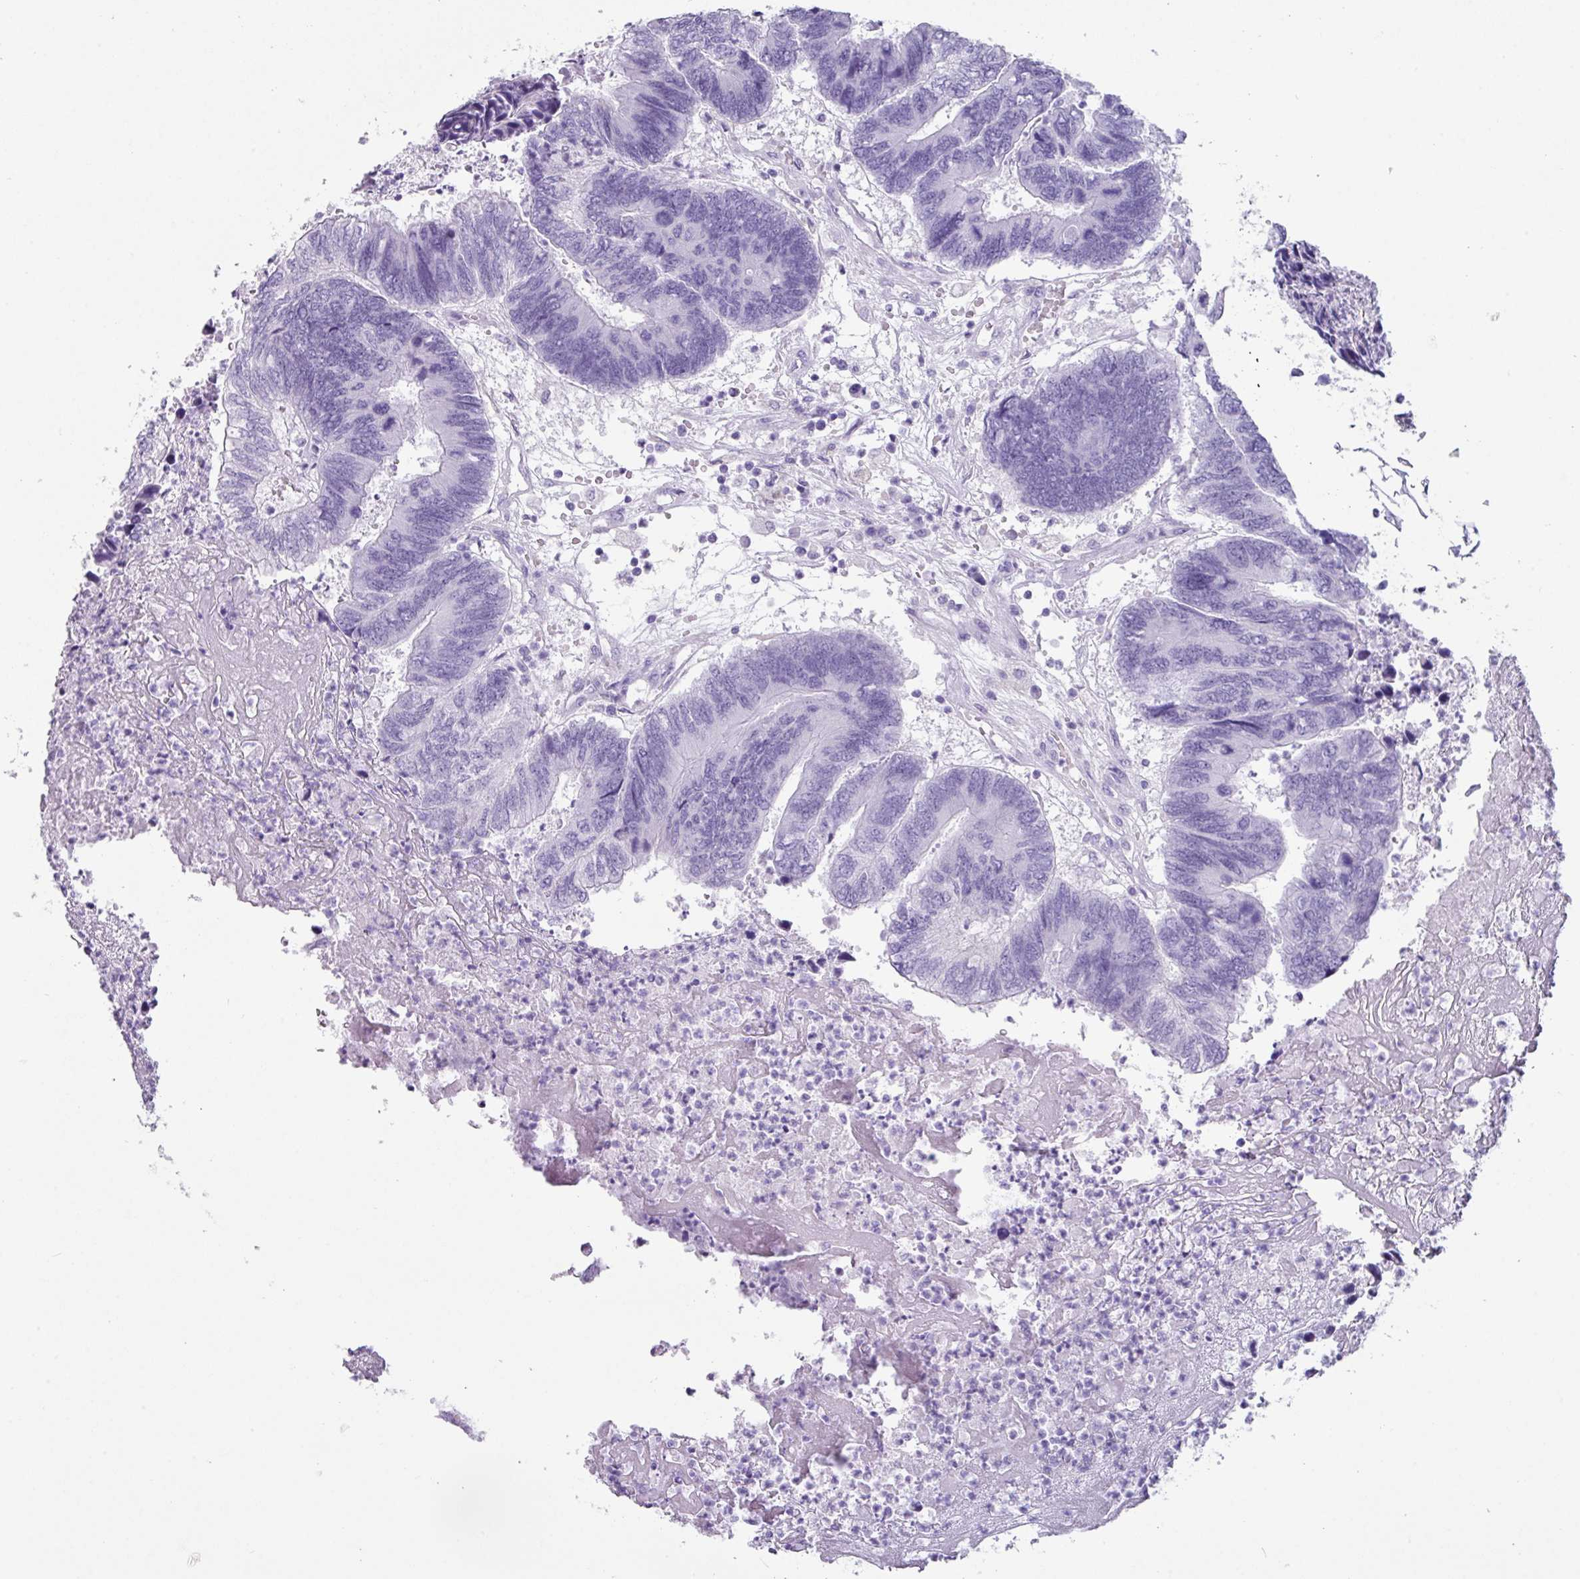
{"staining": {"intensity": "negative", "quantity": "none", "location": "none"}, "tissue": "colorectal cancer", "cell_type": "Tumor cells", "image_type": "cancer", "snomed": [{"axis": "morphology", "description": "Adenocarcinoma, NOS"}, {"axis": "topography", "description": "Colon"}], "caption": "Immunohistochemical staining of adenocarcinoma (colorectal) demonstrates no significant staining in tumor cells.", "gene": "NCCRP1", "patient": {"sex": "female", "age": 67}}